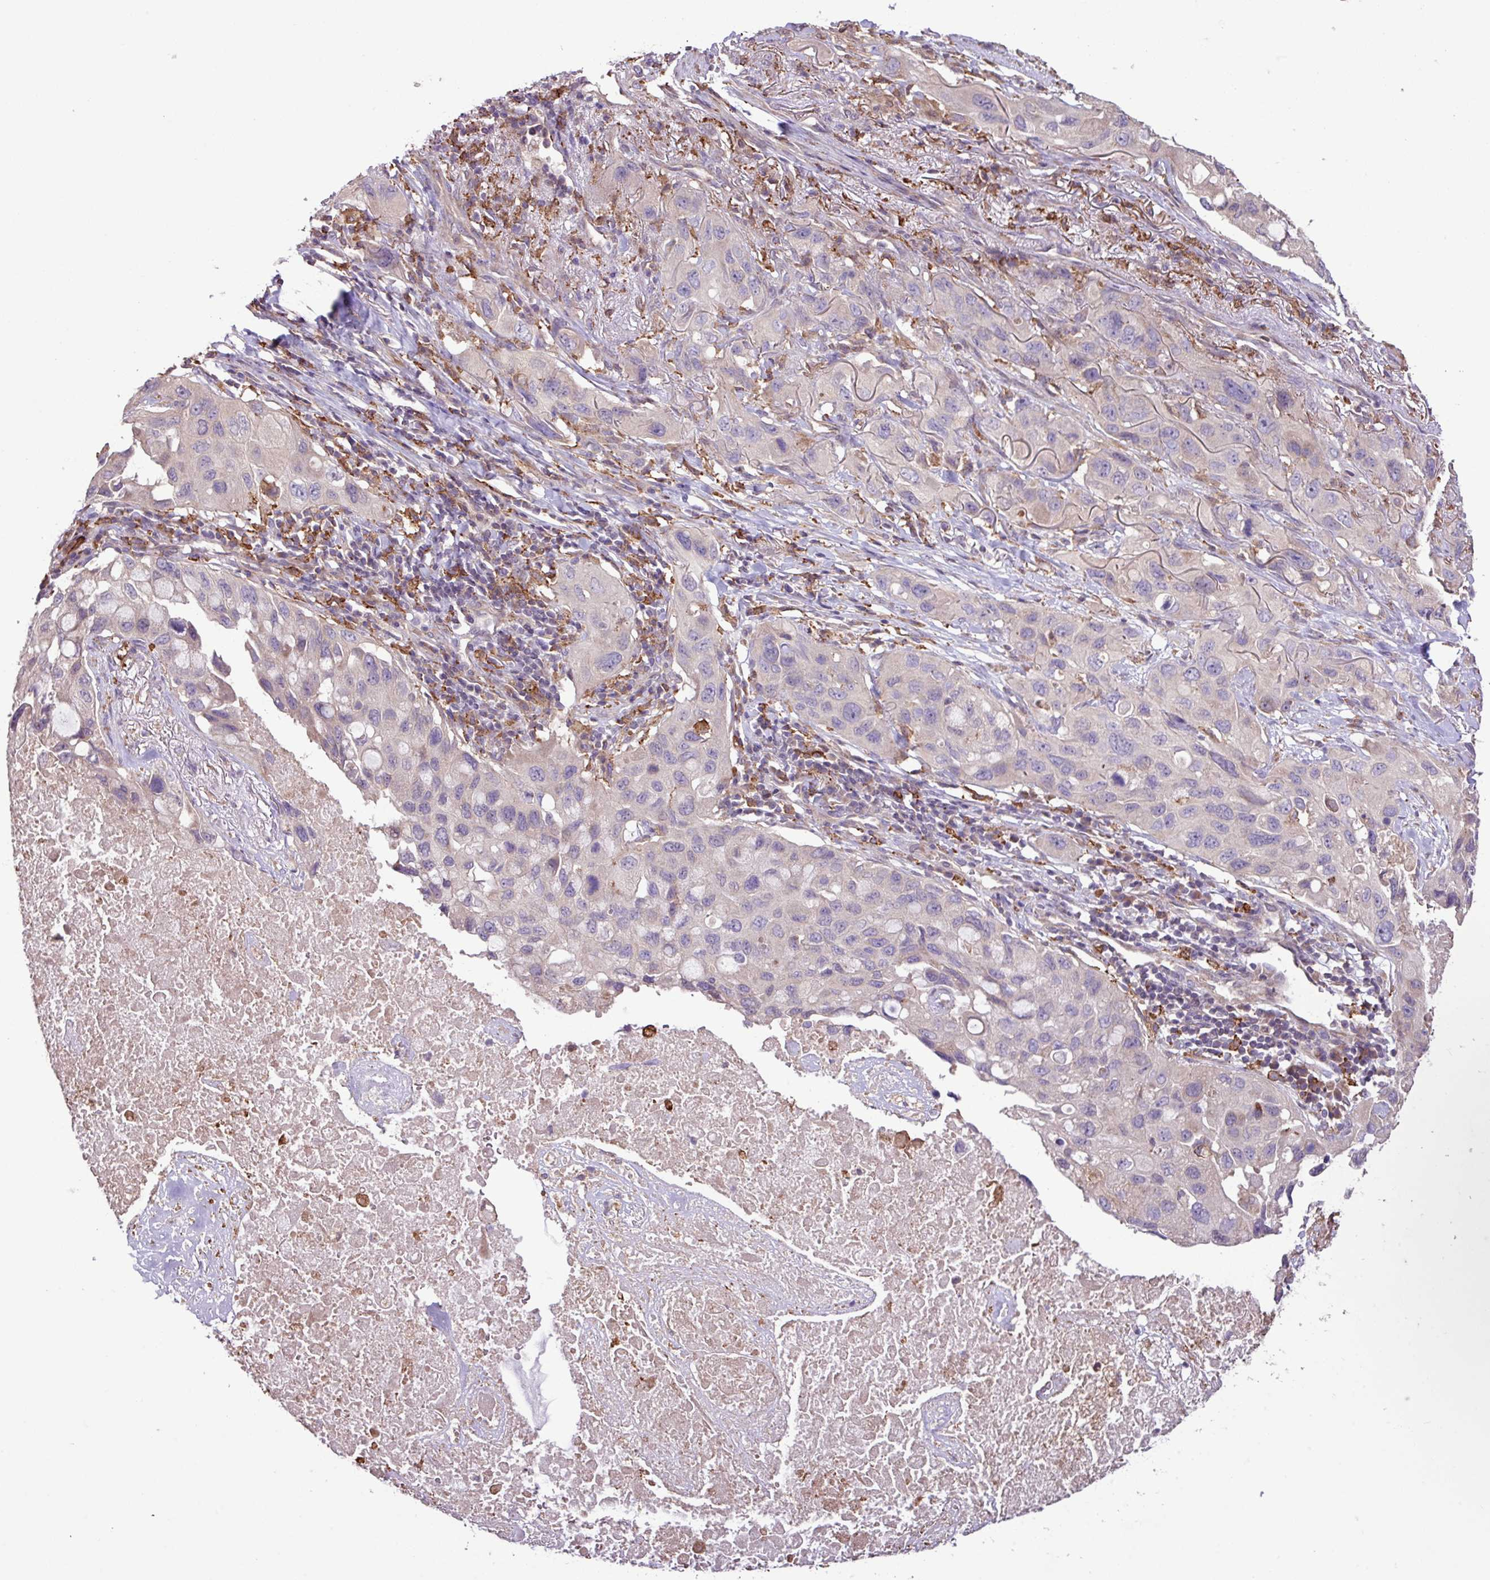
{"staining": {"intensity": "negative", "quantity": "none", "location": "none"}, "tissue": "lung cancer", "cell_type": "Tumor cells", "image_type": "cancer", "snomed": [{"axis": "morphology", "description": "Squamous cell carcinoma, NOS"}, {"axis": "topography", "description": "Lung"}], "caption": "Immunohistochemistry photomicrograph of neoplastic tissue: human lung squamous cell carcinoma stained with DAB (3,3'-diaminobenzidine) displays no significant protein staining in tumor cells. (DAB (3,3'-diaminobenzidine) IHC with hematoxylin counter stain).", "gene": "ARHGEF25", "patient": {"sex": "female", "age": 73}}